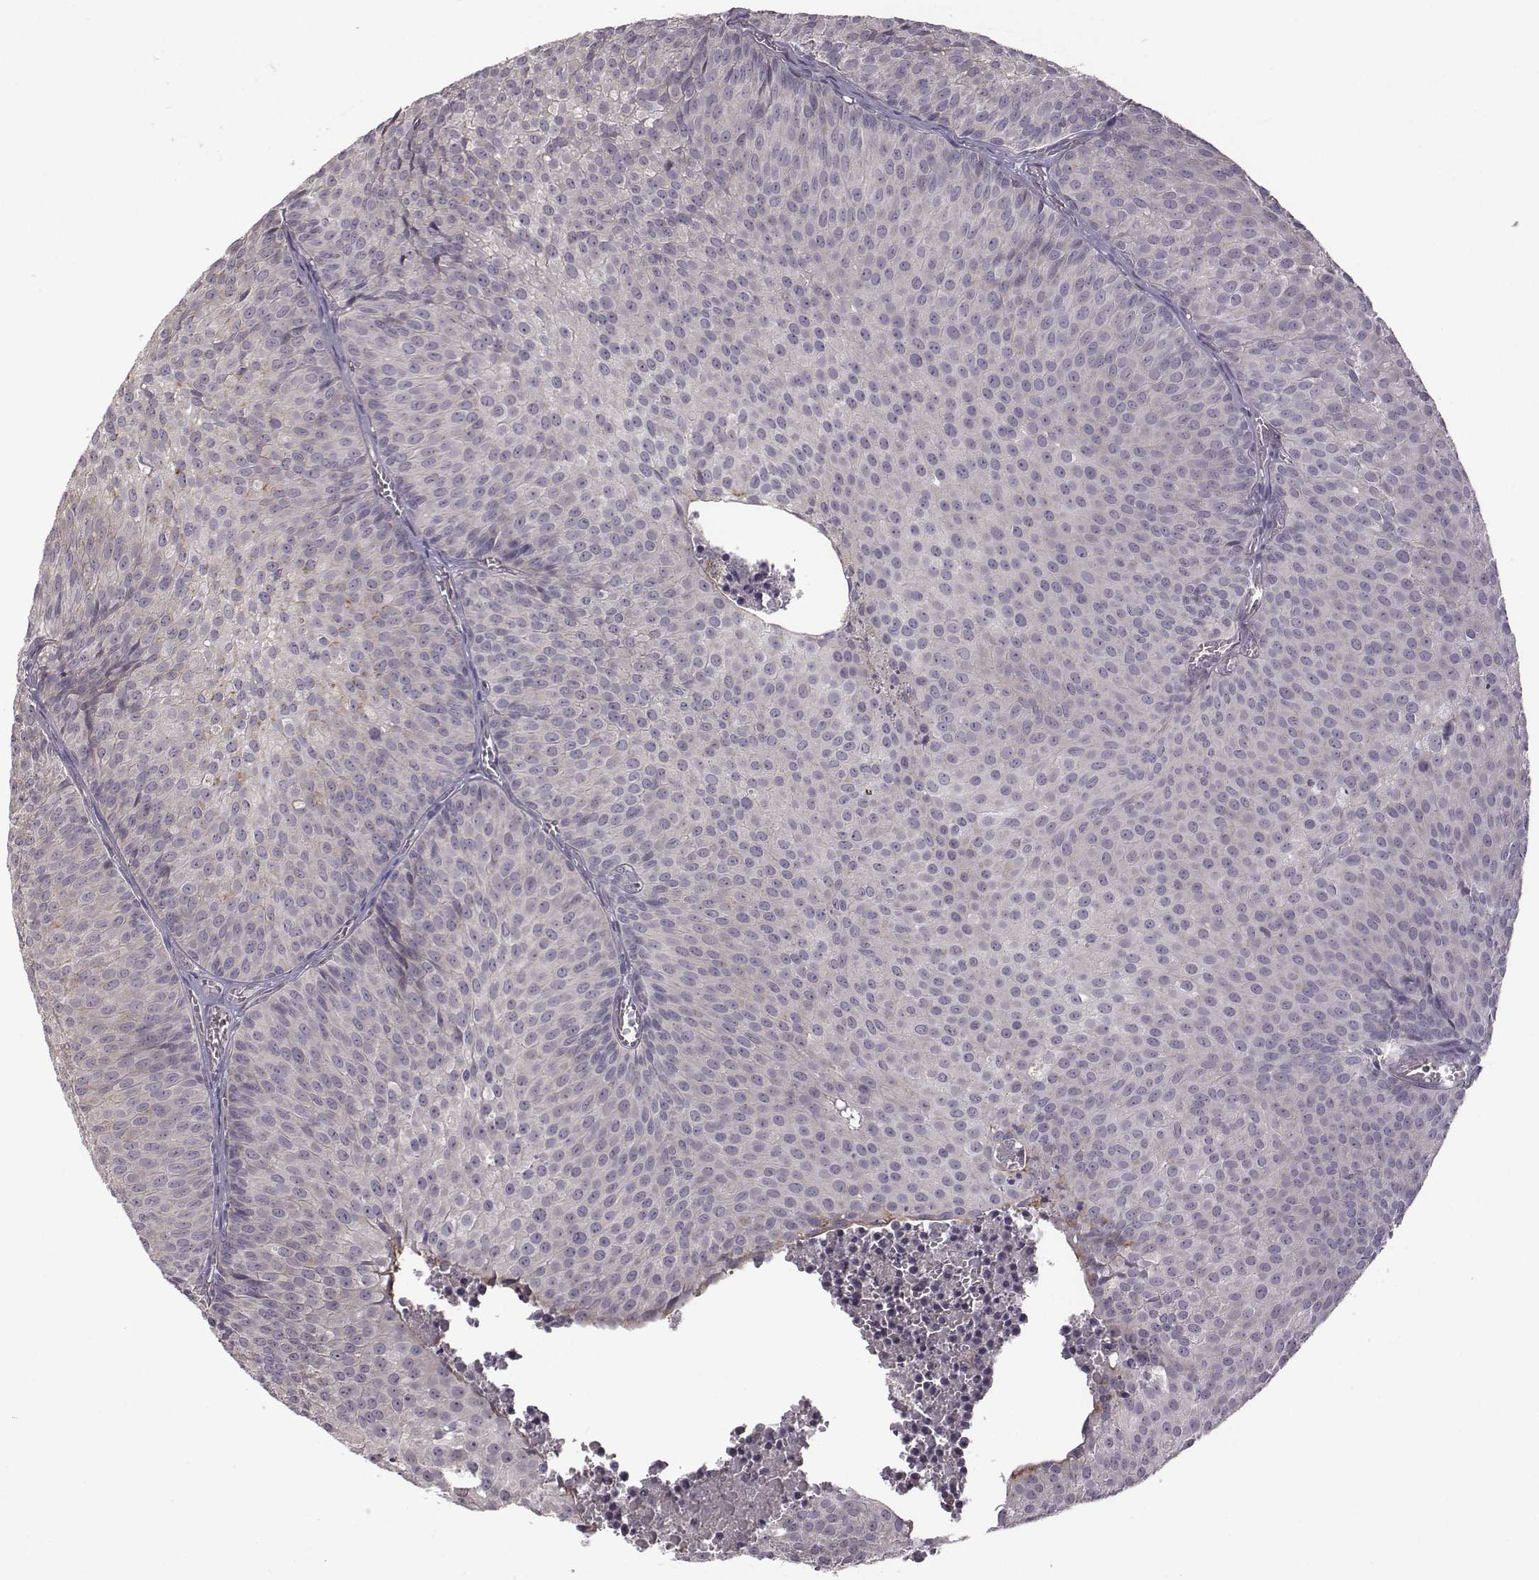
{"staining": {"intensity": "negative", "quantity": "none", "location": "none"}, "tissue": "urothelial cancer", "cell_type": "Tumor cells", "image_type": "cancer", "snomed": [{"axis": "morphology", "description": "Urothelial carcinoma, Low grade"}, {"axis": "topography", "description": "Urinary bladder"}], "caption": "This is an immunohistochemistry histopathology image of human low-grade urothelial carcinoma. There is no staining in tumor cells.", "gene": "BICDL1", "patient": {"sex": "male", "age": 63}}